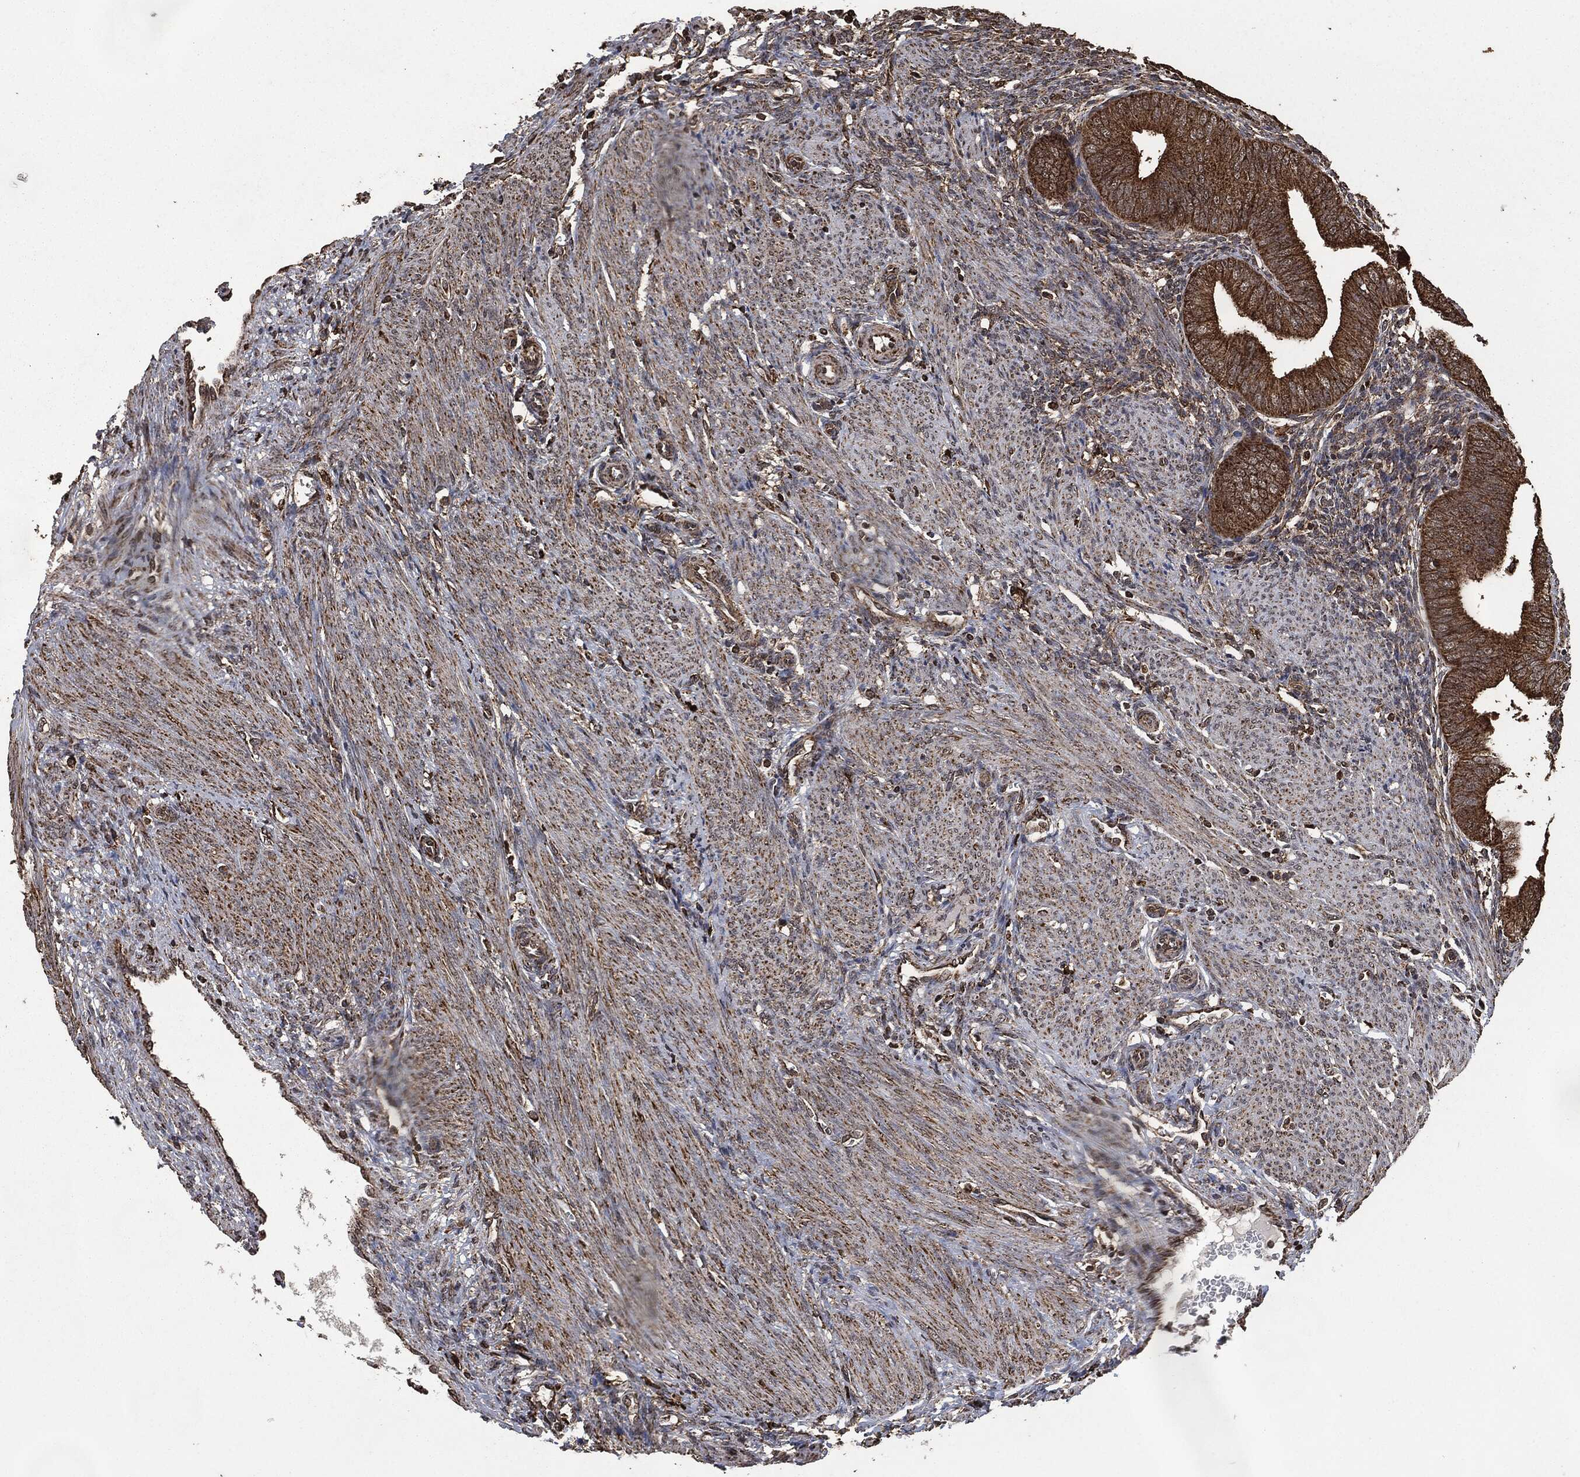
{"staining": {"intensity": "moderate", "quantity": ">75%", "location": "cytoplasmic/membranous"}, "tissue": "endometrium", "cell_type": "Cells in endometrial stroma", "image_type": "normal", "snomed": [{"axis": "morphology", "description": "Normal tissue, NOS"}, {"axis": "topography", "description": "Endometrium"}], "caption": "About >75% of cells in endometrial stroma in benign endometrium exhibit moderate cytoplasmic/membranous protein positivity as visualized by brown immunohistochemical staining.", "gene": "LIG3", "patient": {"sex": "female", "age": 39}}